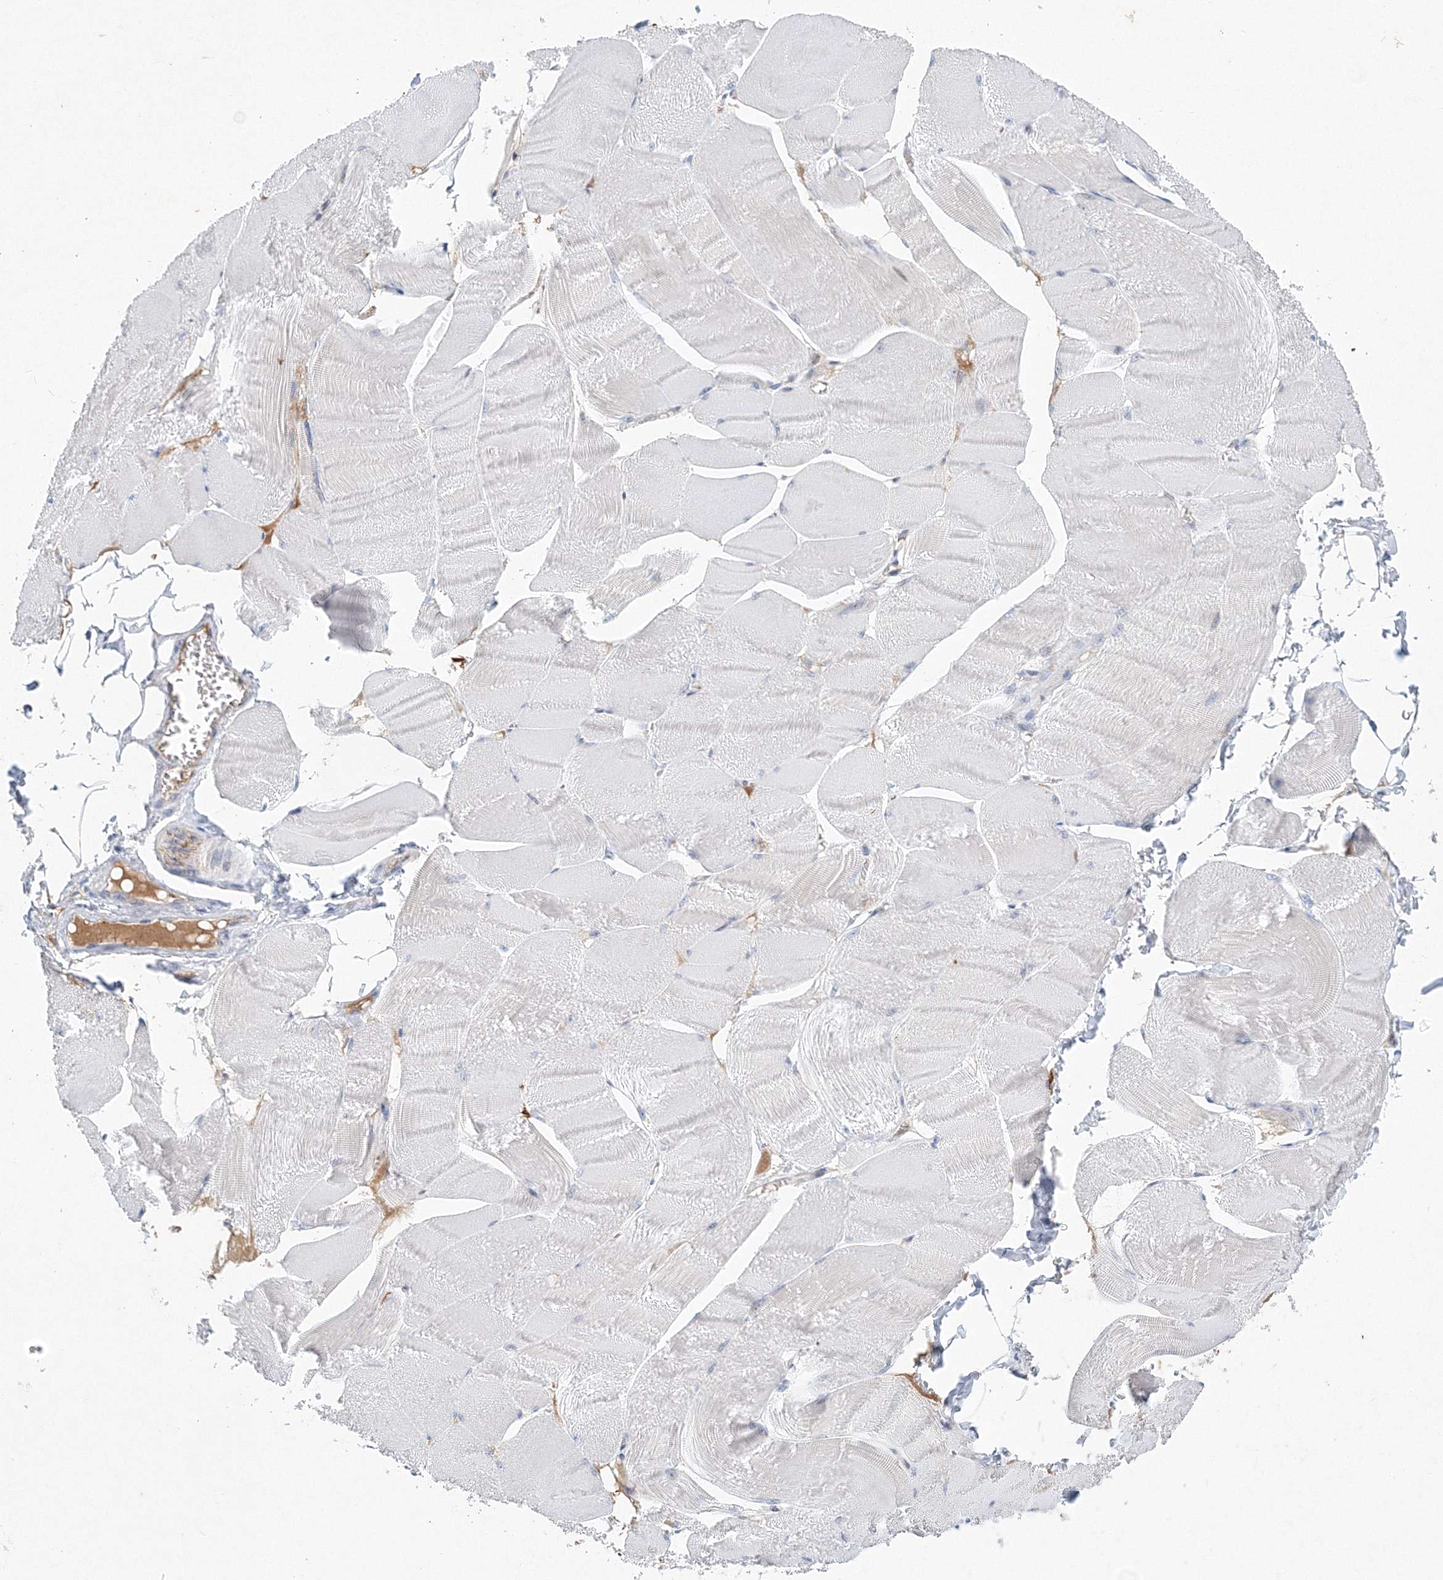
{"staining": {"intensity": "negative", "quantity": "none", "location": "none"}, "tissue": "skeletal muscle", "cell_type": "Myocytes", "image_type": "normal", "snomed": [{"axis": "morphology", "description": "Normal tissue, NOS"}, {"axis": "morphology", "description": "Basal cell carcinoma"}, {"axis": "topography", "description": "Skeletal muscle"}], "caption": "A high-resolution photomicrograph shows IHC staining of normal skeletal muscle, which shows no significant expression in myocytes. Nuclei are stained in blue.", "gene": "TANC1", "patient": {"sex": "female", "age": 64}}